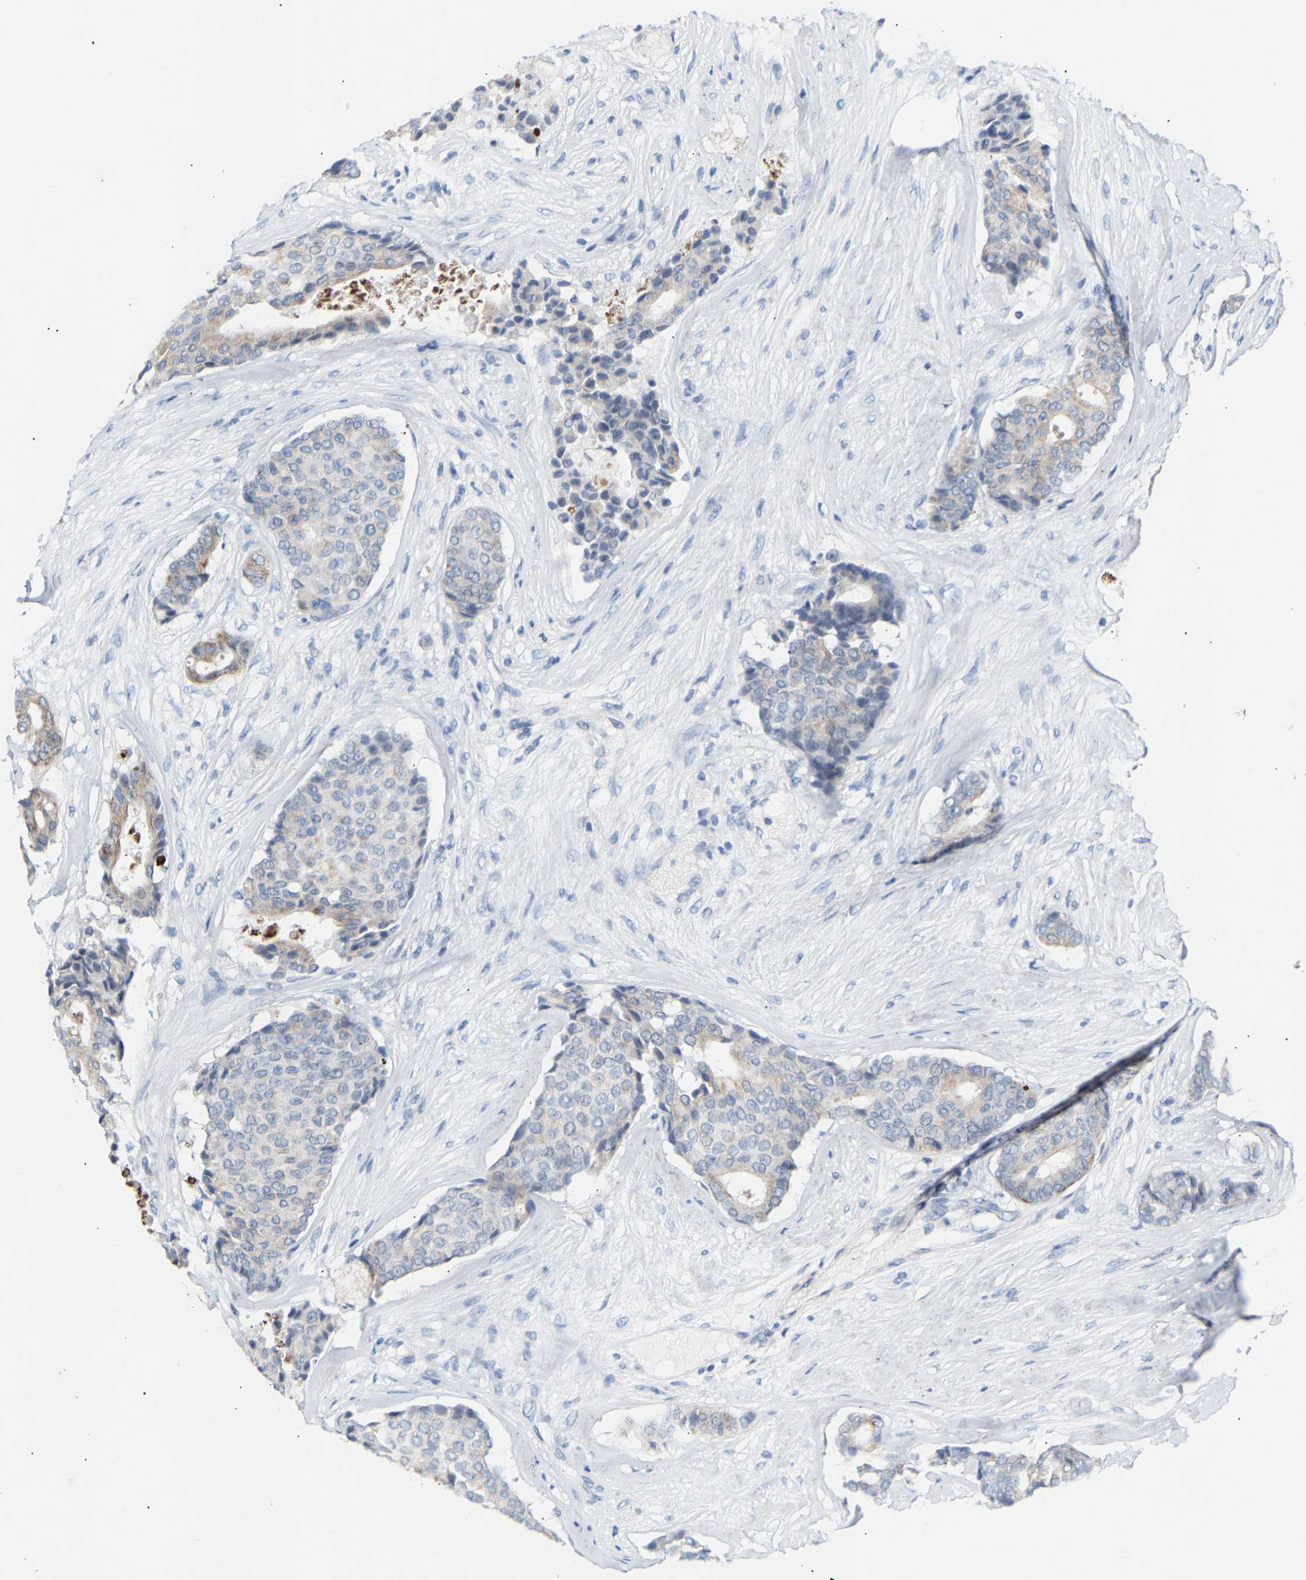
{"staining": {"intensity": "negative", "quantity": "none", "location": "none"}, "tissue": "breast cancer", "cell_type": "Tumor cells", "image_type": "cancer", "snomed": [{"axis": "morphology", "description": "Duct carcinoma"}, {"axis": "topography", "description": "Breast"}], "caption": "Tumor cells are negative for brown protein staining in breast cancer.", "gene": "PEX1", "patient": {"sex": "female", "age": 75}}